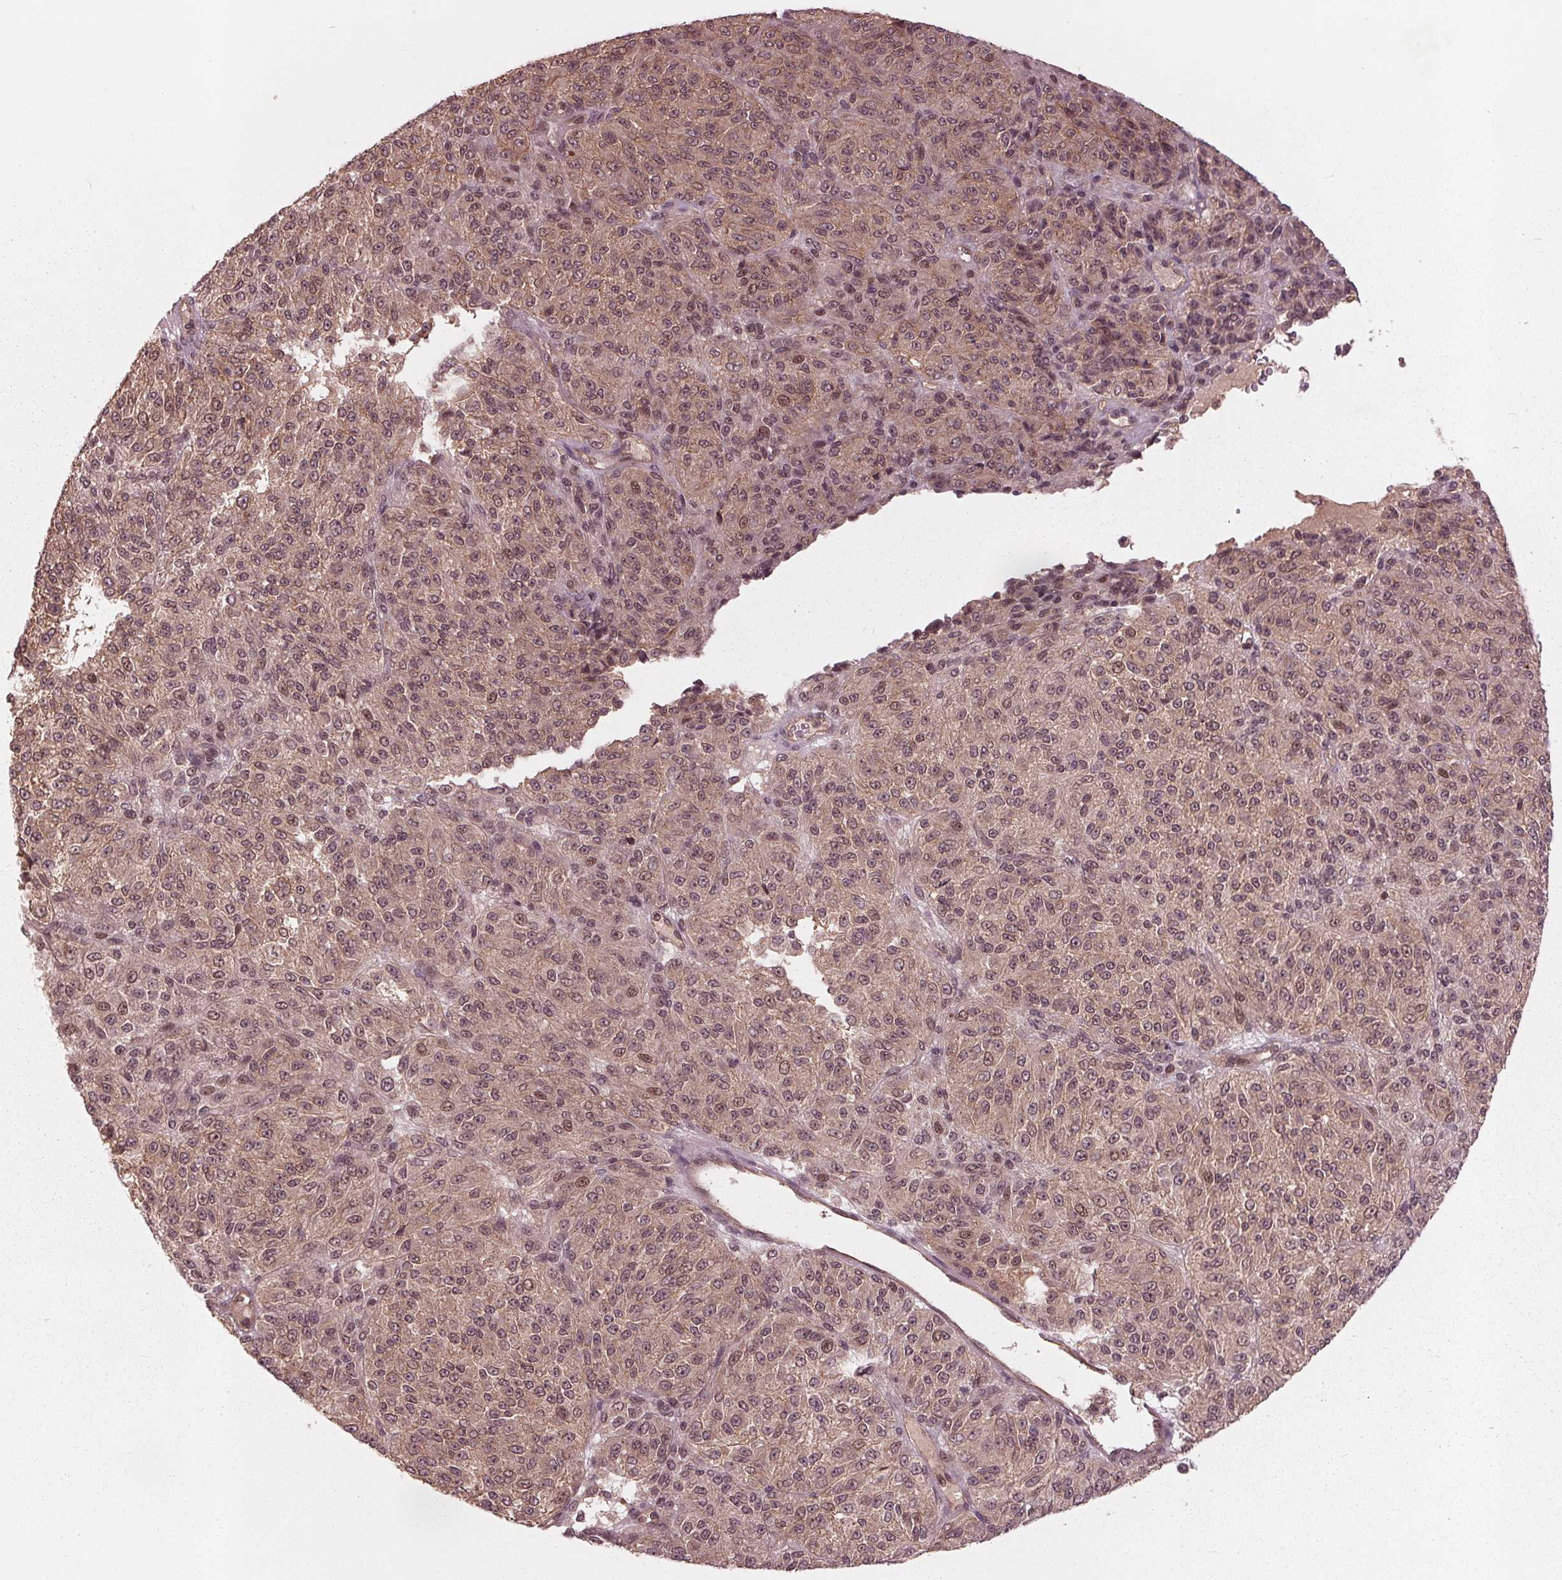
{"staining": {"intensity": "weak", "quantity": ">75%", "location": "cytoplasmic/membranous,nuclear"}, "tissue": "melanoma", "cell_type": "Tumor cells", "image_type": "cancer", "snomed": [{"axis": "morphology", "description": "Malignant melanoma, Metastatic site"}, {"axis": "topography", "description": "Brain"}], "caption": "A photomicrograph showing weak cytoplasmic/membranous and nuclear positivity in approximately >75% of tumor cells in melanoma, as visualized by brown immunohistochemical staining.", "gene": "BTBD1", "patient": {"sex": "female", "age": 56}}